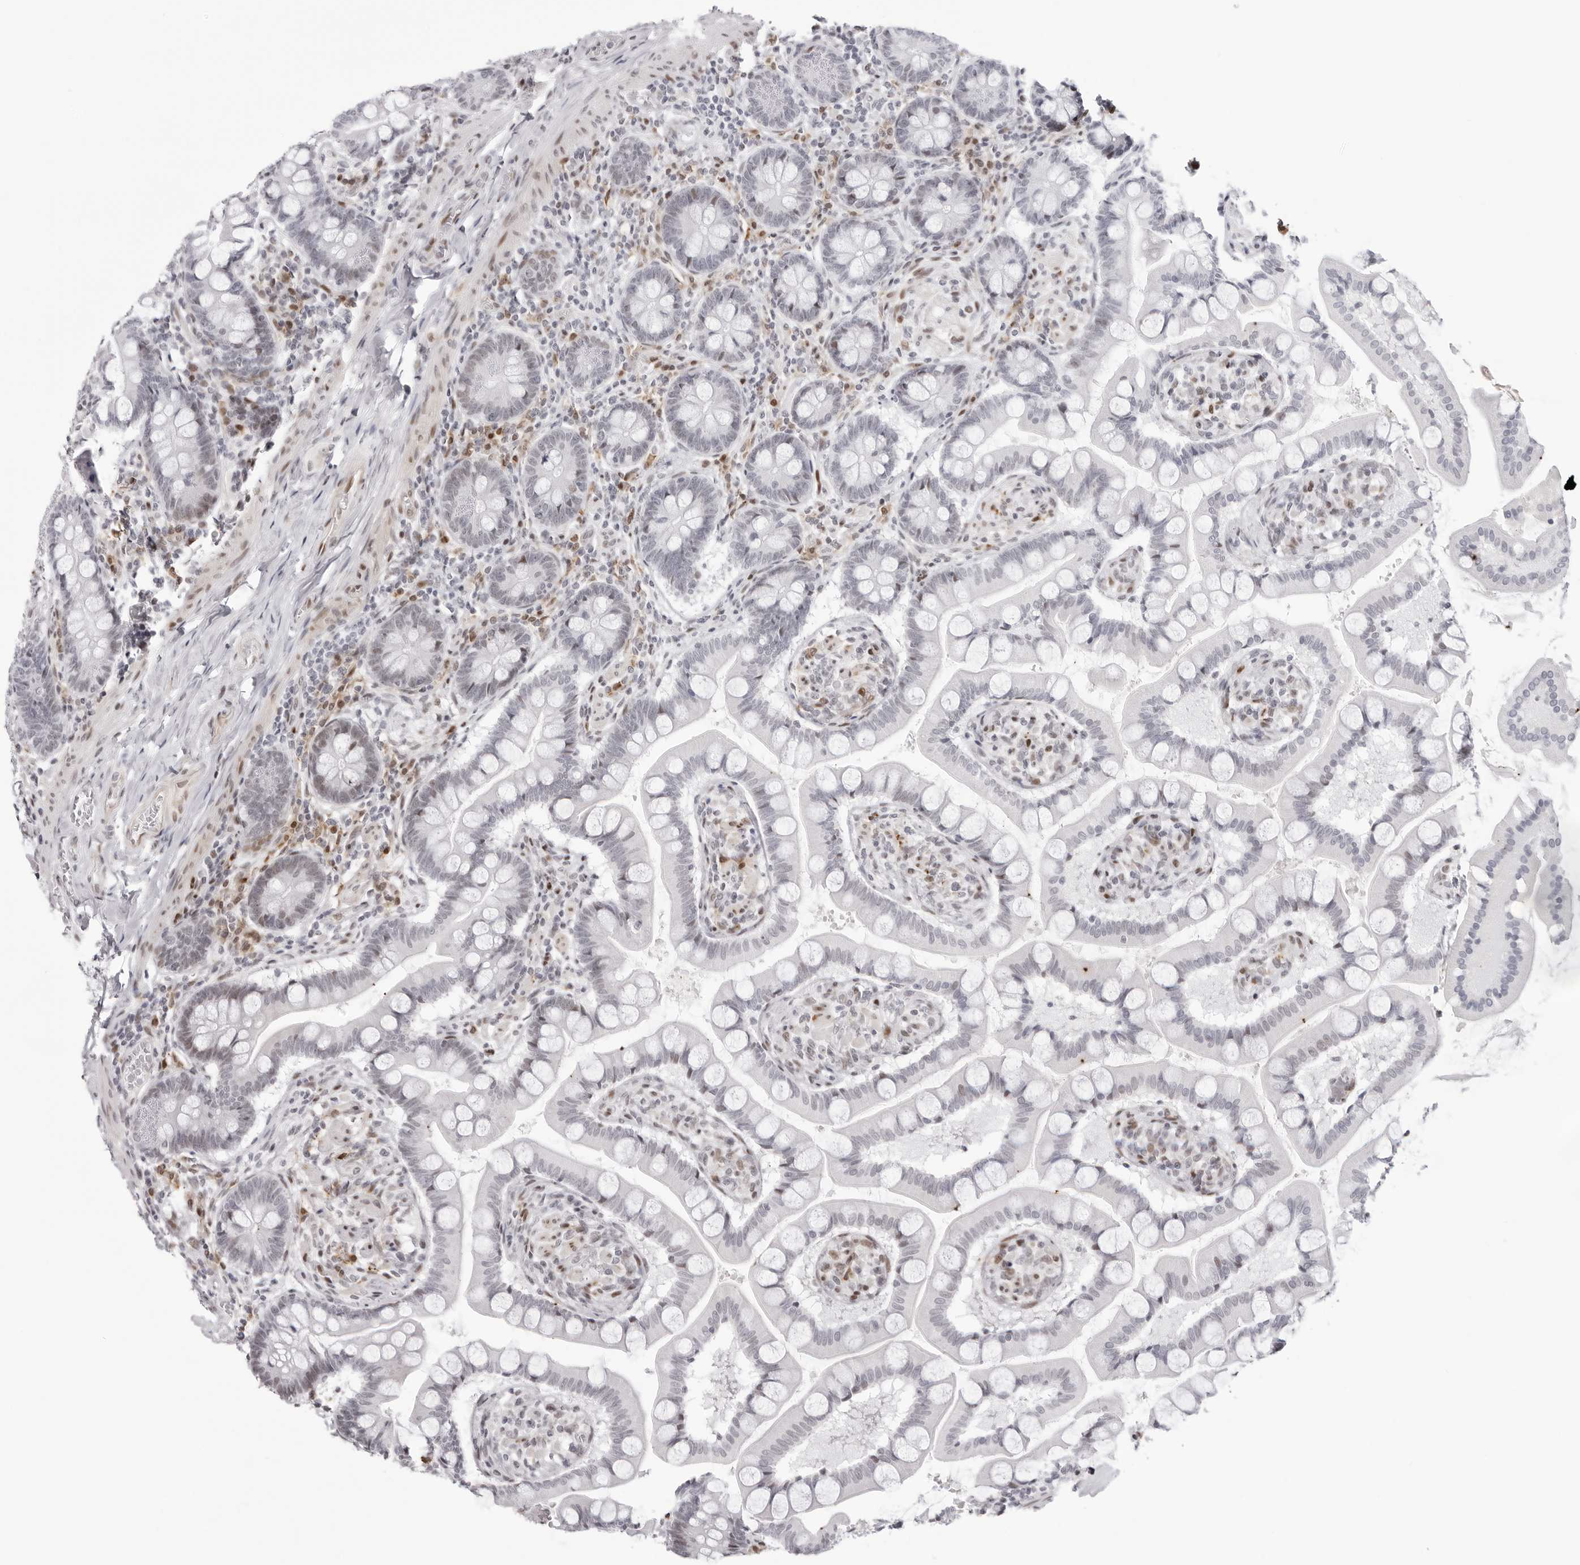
{"staining": {"intensity": "weak", "quantity": "<25%", "location": "nuclear"}, "tissue": "small intestine", "cell_type": "Glandular cells", "image_type": "normal", "snomed": [{"axis": "morphology", "description": "Normal tissue, NOS"}, {"axis": "topography", "description": "Small intestine"}], "caption": "This histopathology image is of normal small intestine stained with IHC to label a protein in brown with the nuclei are counter-stained blue. There is no staining in glandular cells.", "gene": "NTPCR", "patient": {"sex": "male", "age": 41}}